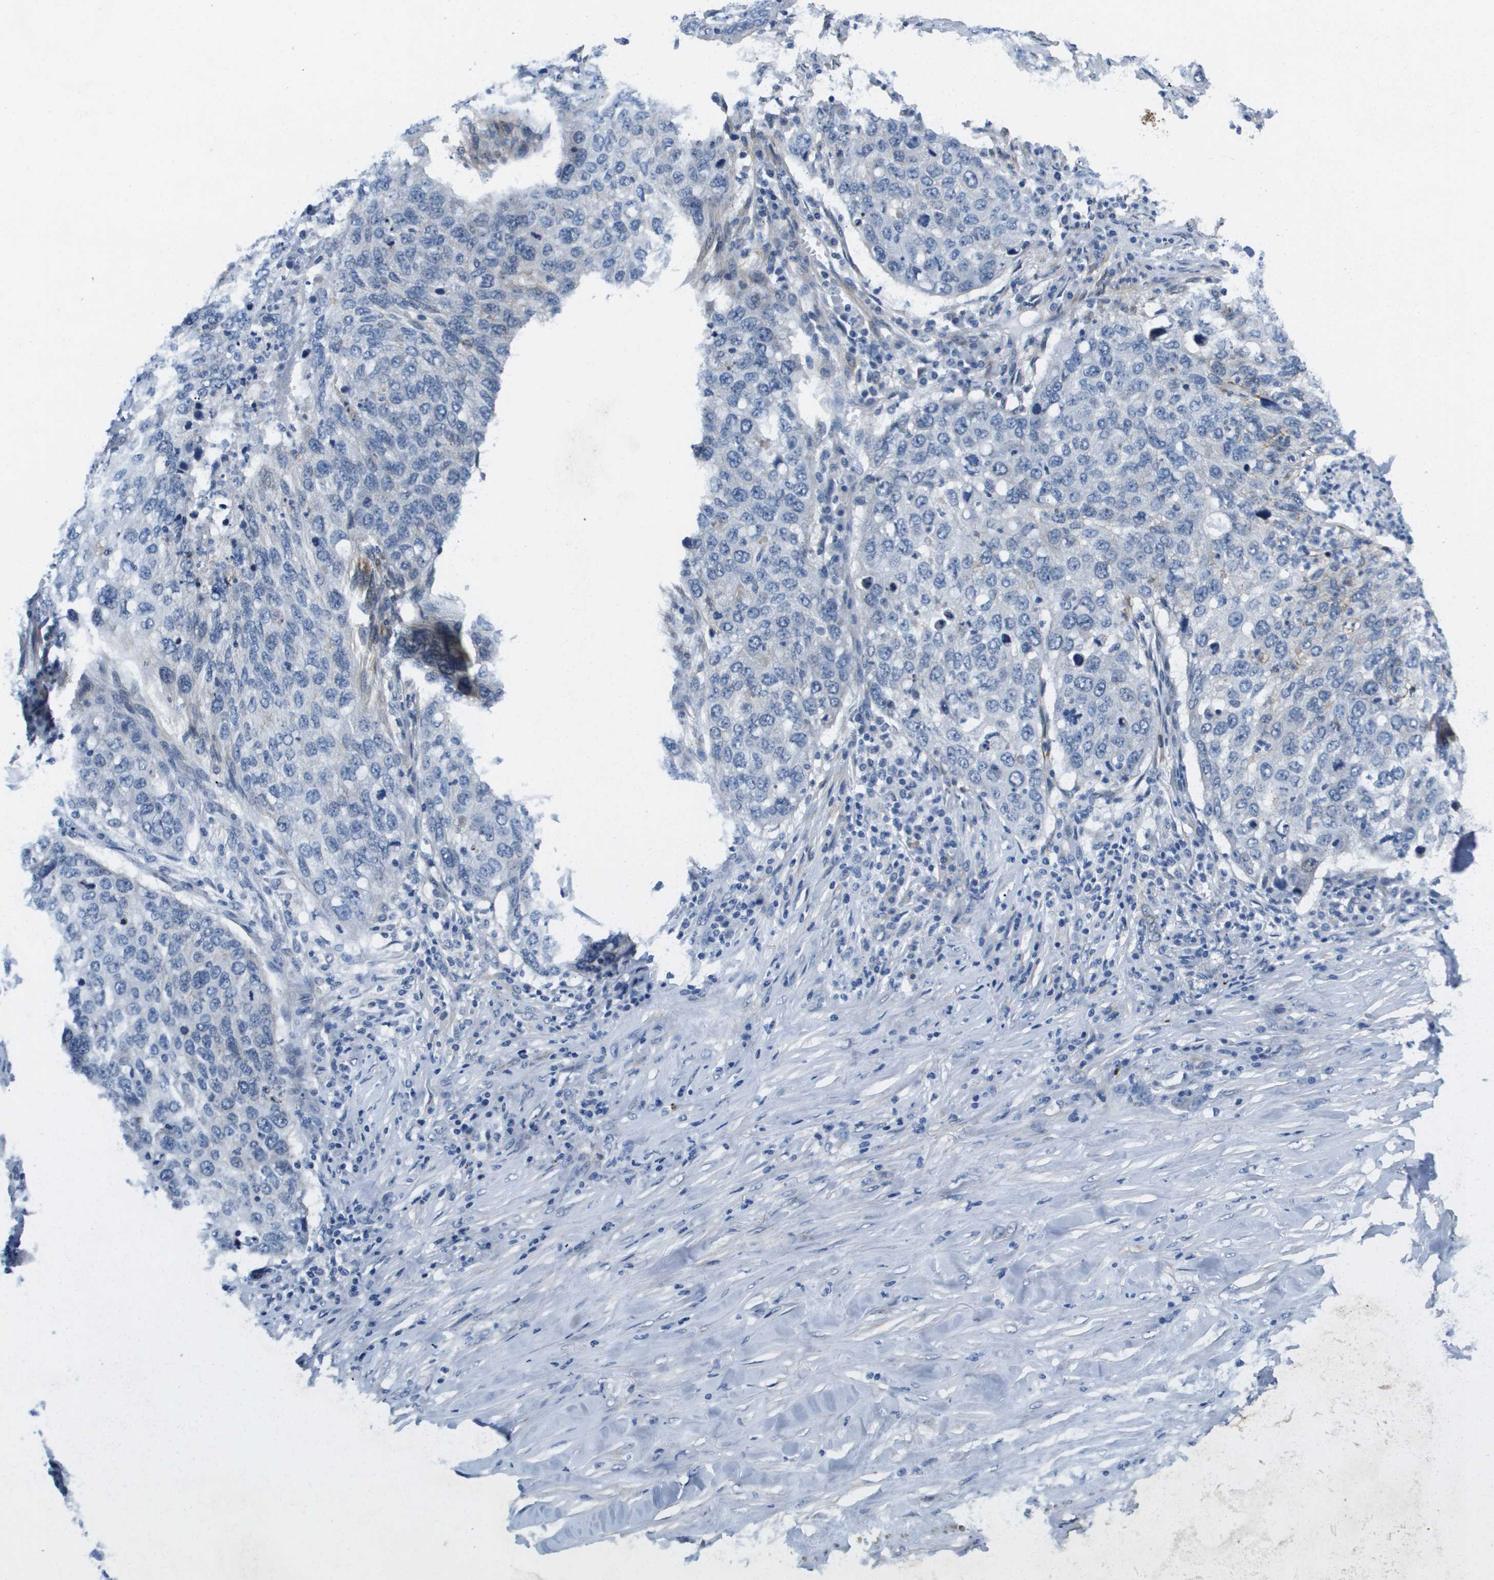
{"staining": {"intensity": "negative", "quantity": "none", "location": "none"}, "tissue": "lung cancer", "cell_type": "Tumor cells", "image_type": "cancer", "snomed": [{"axis": "morphology", "description": "Squamous cell carcinoma, NOS"}, {"axis": "topography", "description": "Lung"}], "caption": "Micrograph shows no protein positivity in tumor cells of lung cancer (squamous cell carcinoma) tissue.", "gene": "LPP", "patient": {"sex": "female", "age": 63}}